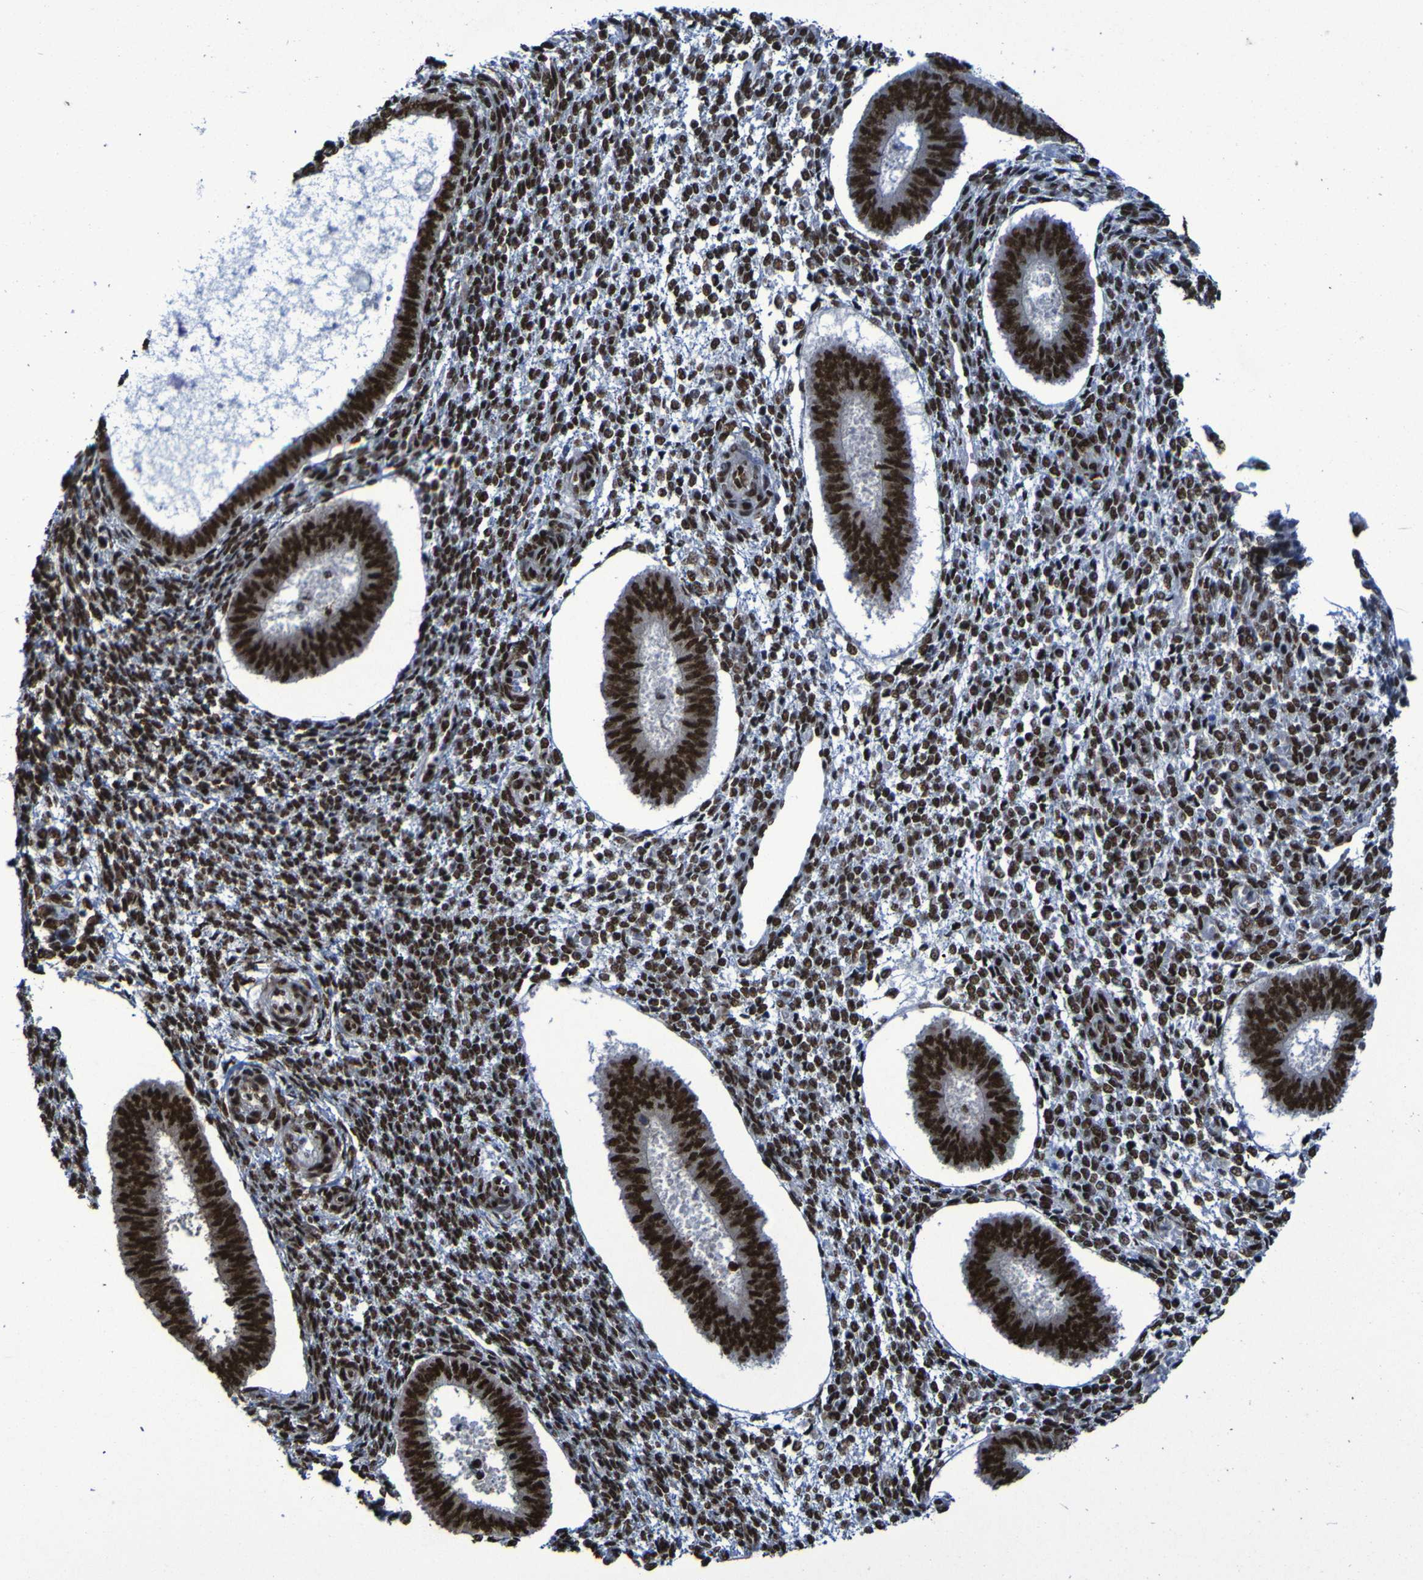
{"staining": {"intensity": "strong", "quantity": ">75%", "location": "nuclear"}, "tissue": "endometrium", "cell_type": "Cells in endometrial stroma", "image_type": "normal", "snomed": [{"axis": "morphology", "description": "Normal tissue, NOS"}, {"axis": "topography", "description": "Endometrium"}], "caption": "High-power microscopy captured an immunohistochemistry image of normal endometrium, revealing strong nuclear expression in about >75% of cells in endometrial stroma.", "gene": "HNRNPR", "patient": {"sex": "female", "age": 35}}